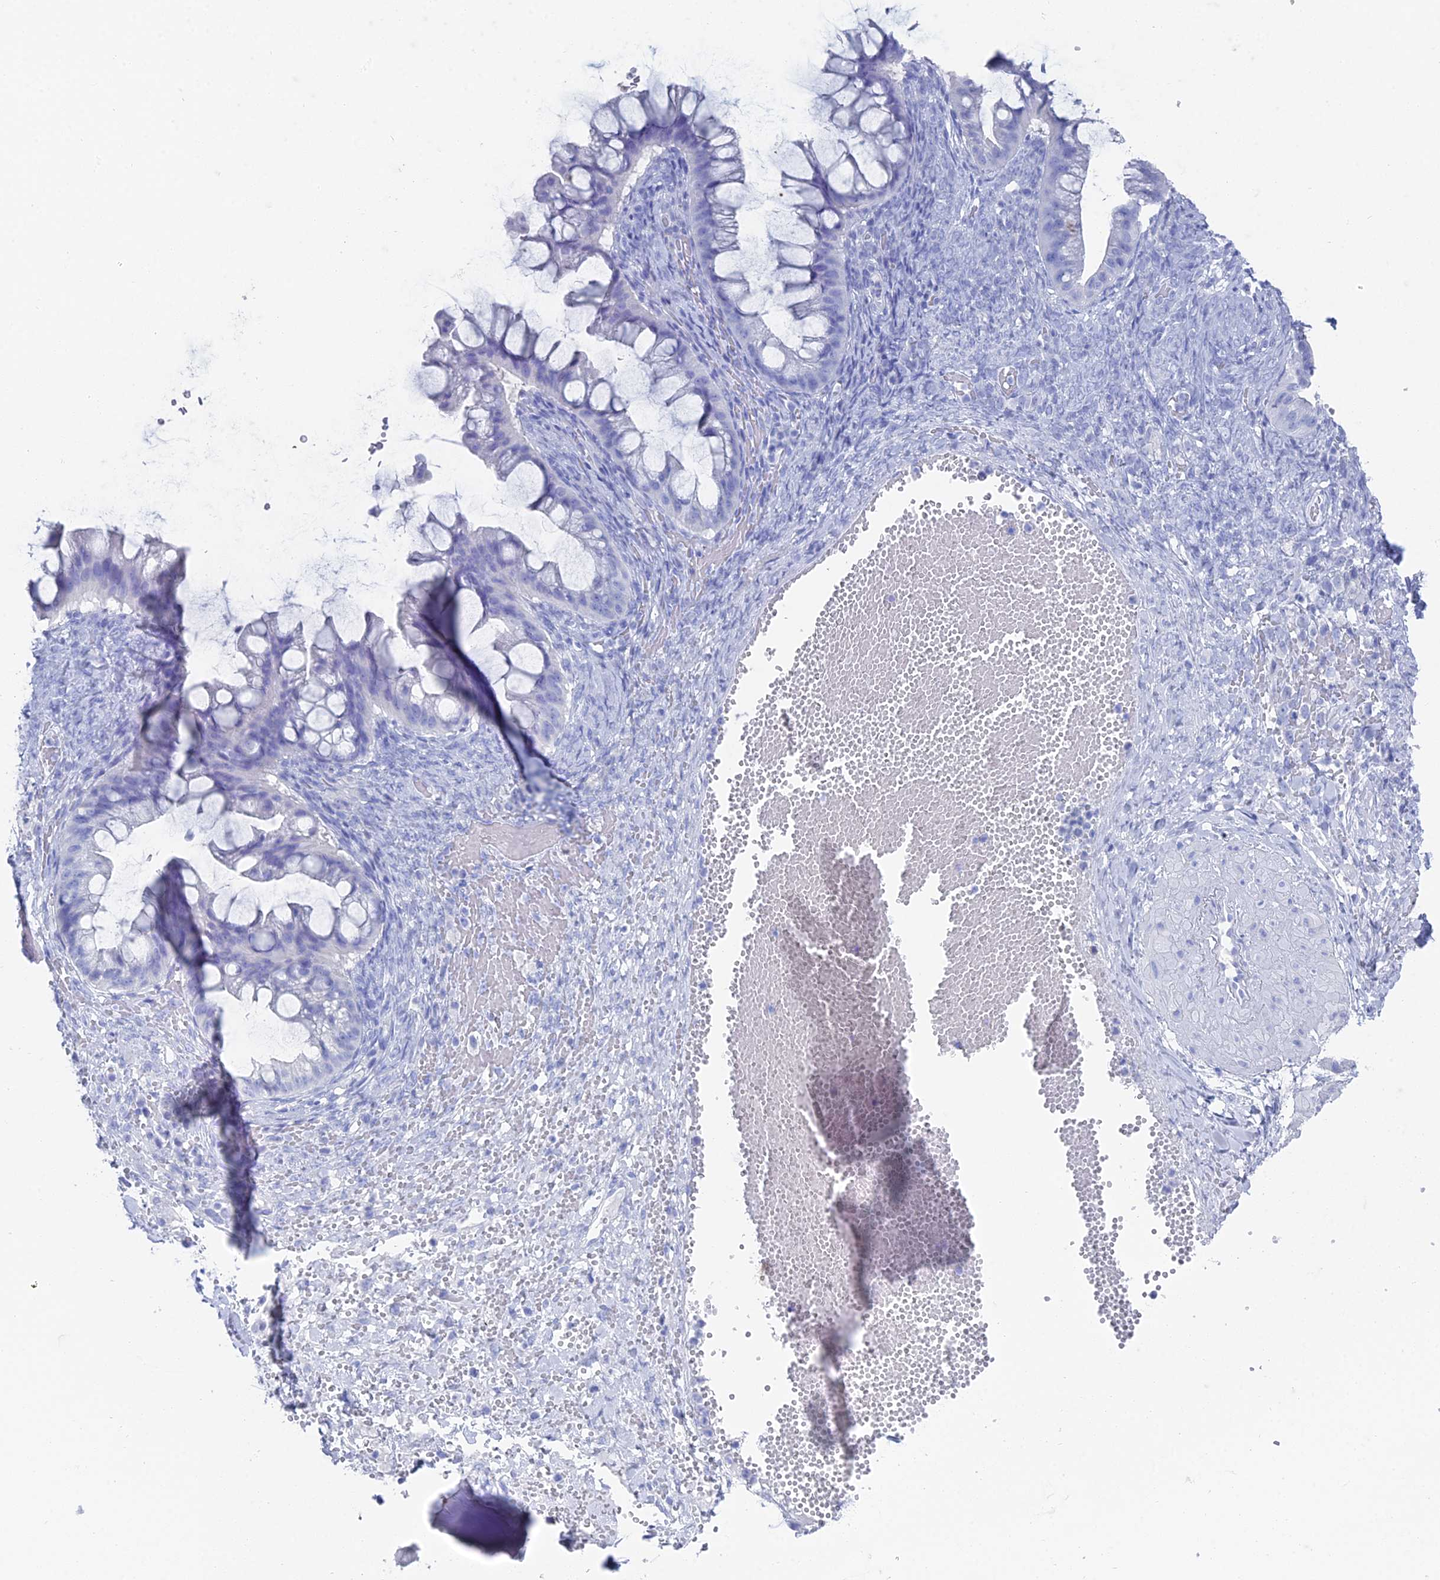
{"staining": {"intensity": "negative", "quantity": "none", "location": "none"}, "tissue": "ovarian cancer", "cell_type": "Tumor cells", "image_type": "cancer", "snomed": [{"axis": "morphology", "description": "Cystadenocarcinoma, mucinous, NOS"}, {"axis": "topography", "description": "Ovary"}], "caption": "This photomicrograph is of ovarian mucinous cystadenocarcinoma stained with immunohistochemistry to label a protein in brown with the nuclei are counter-stained blue. There is no expression in tumor cells.", "gene": "ENPP3", "patient": {"sex": "female", "age": 73}}